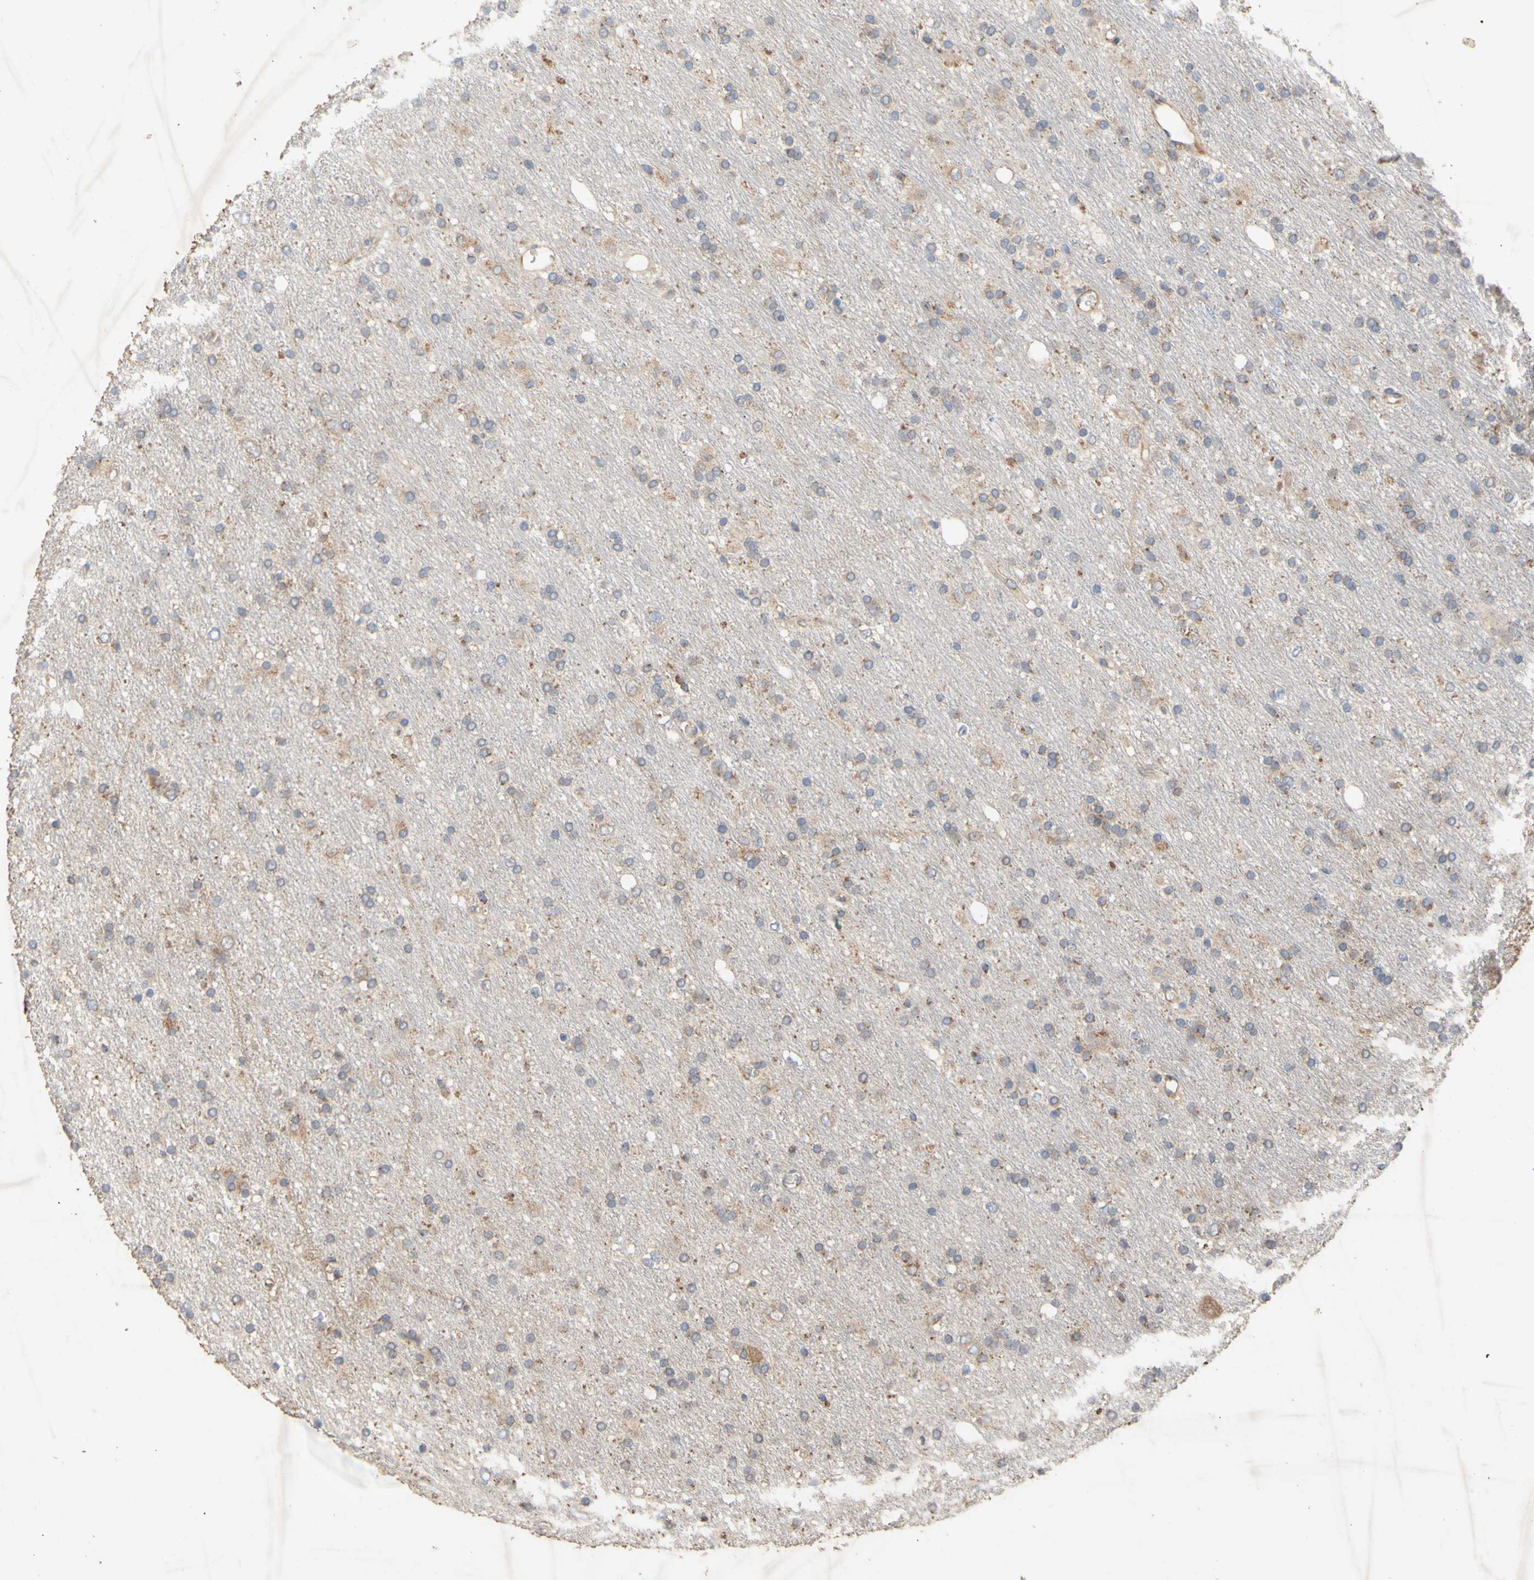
{"staining": {"intensity": "weak", "quantity": "25%-75%", "location": "cytoplasmic/membranous"}, "tissue": "glioma", "cell_type": "Tumor cells", "image_type": "cancer", "snomed": [{"axis": "morphology", "description": "Glioma, malignant, Low grade"}, {"axis": "topography", "description": "Brain"}], "caption": "A low amount of weak cytoplasmic/membranous staining is seen in about 25%-75% of tumor cells in glioma tissue.", "gene": "EIF2S3", "patient": {"sex": "male", "age": 77}}